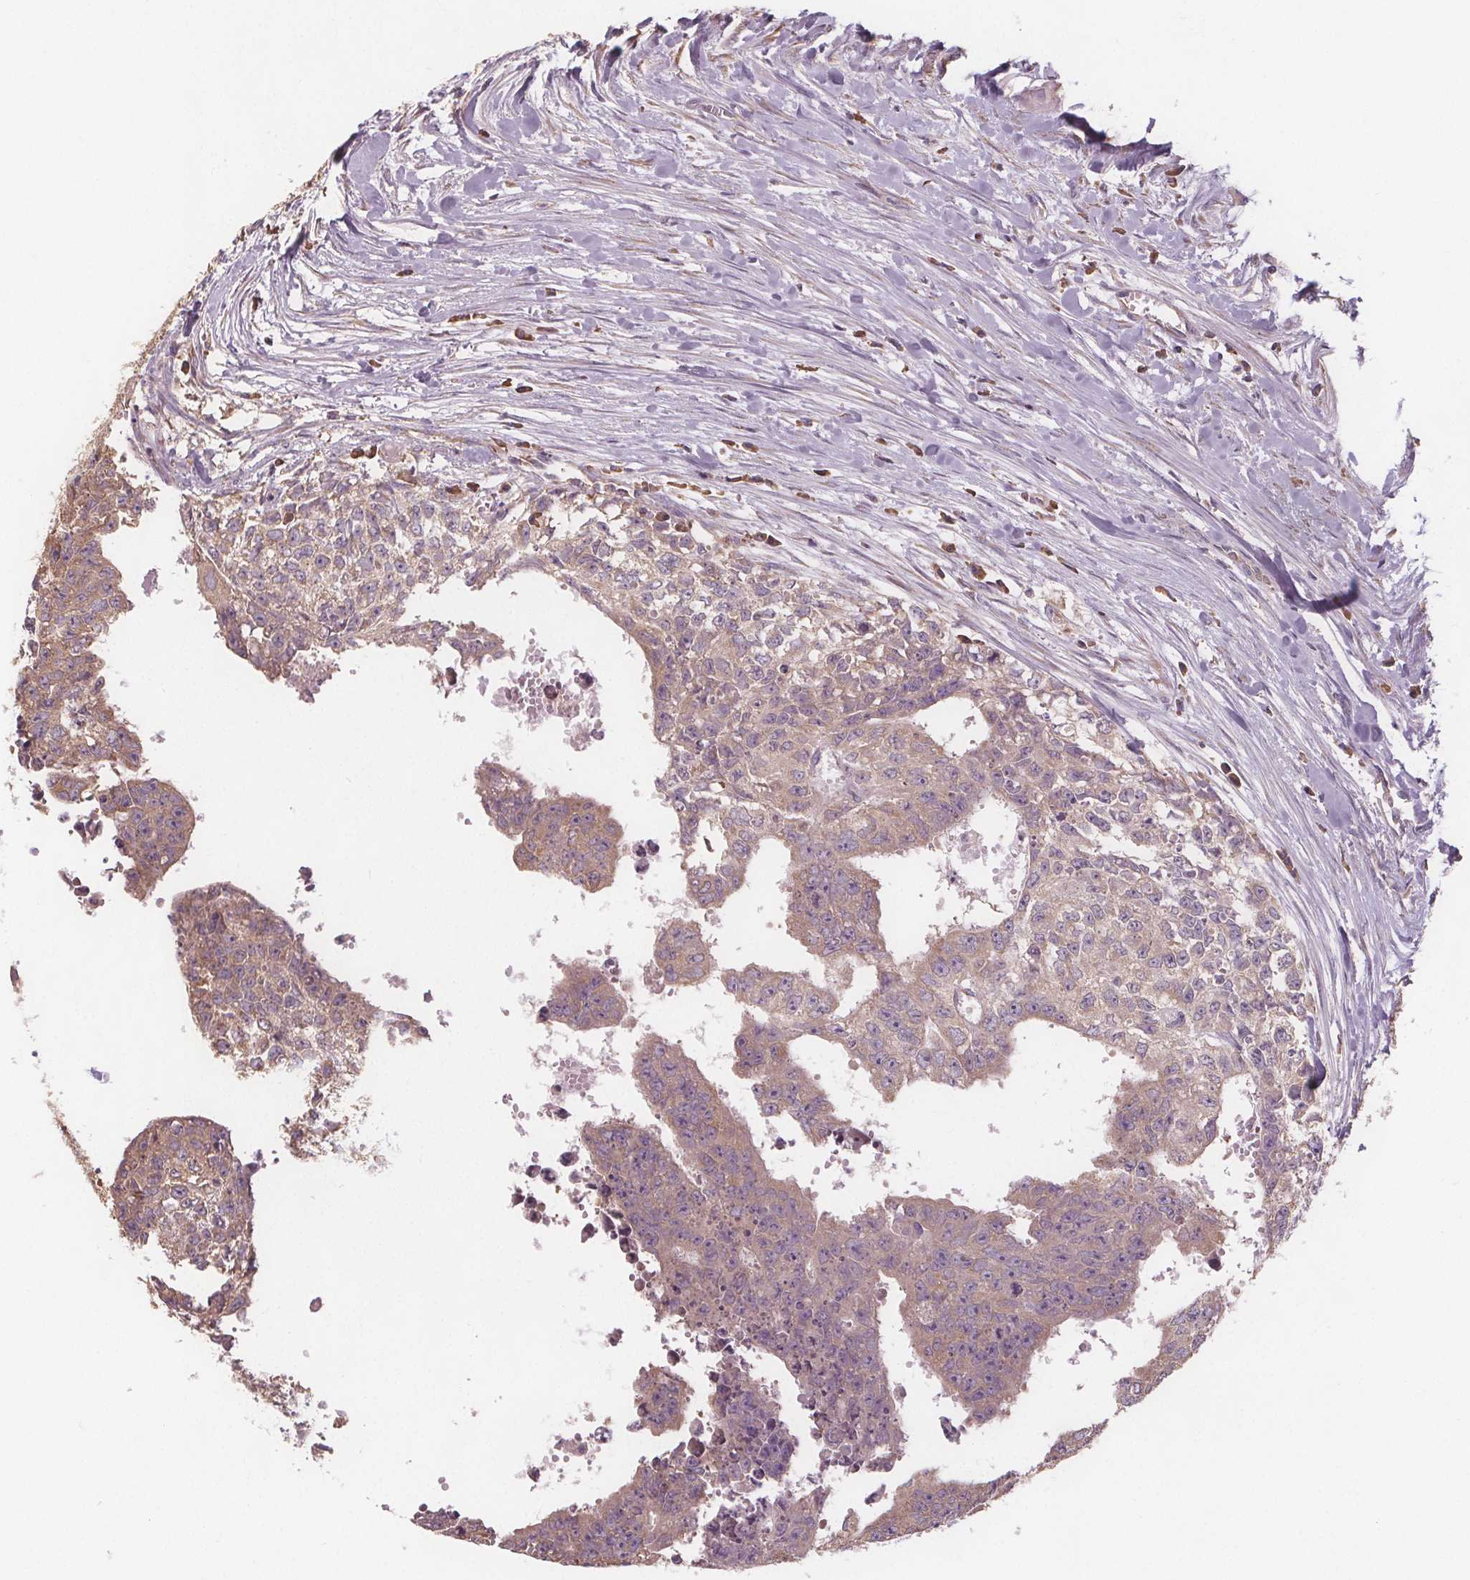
{"staining": {"intensity": "weak", "quantity": "25%-75%", "location": "cytoplasmic/membranous"}, "tissue": "testis cancer", "cell_type": "Tumor cells", "image_type": "cancer", "snomed": [{"axis": "morphology", "description": "Carcinoma, Embryonal, NOS"}, {"axis": "morphology", "description": "Teratoma, malignant, NOS"}, {"axis": "topography", "description": "Testis"}], "caption": "Immunohistochemical staining of testis cancer exhibits weak cytoplasmic/membranous protein expression in about 25%-75% of tumor cells.", "gene": "TMEM80", "patient": {"sex": "male", "age": 24}}